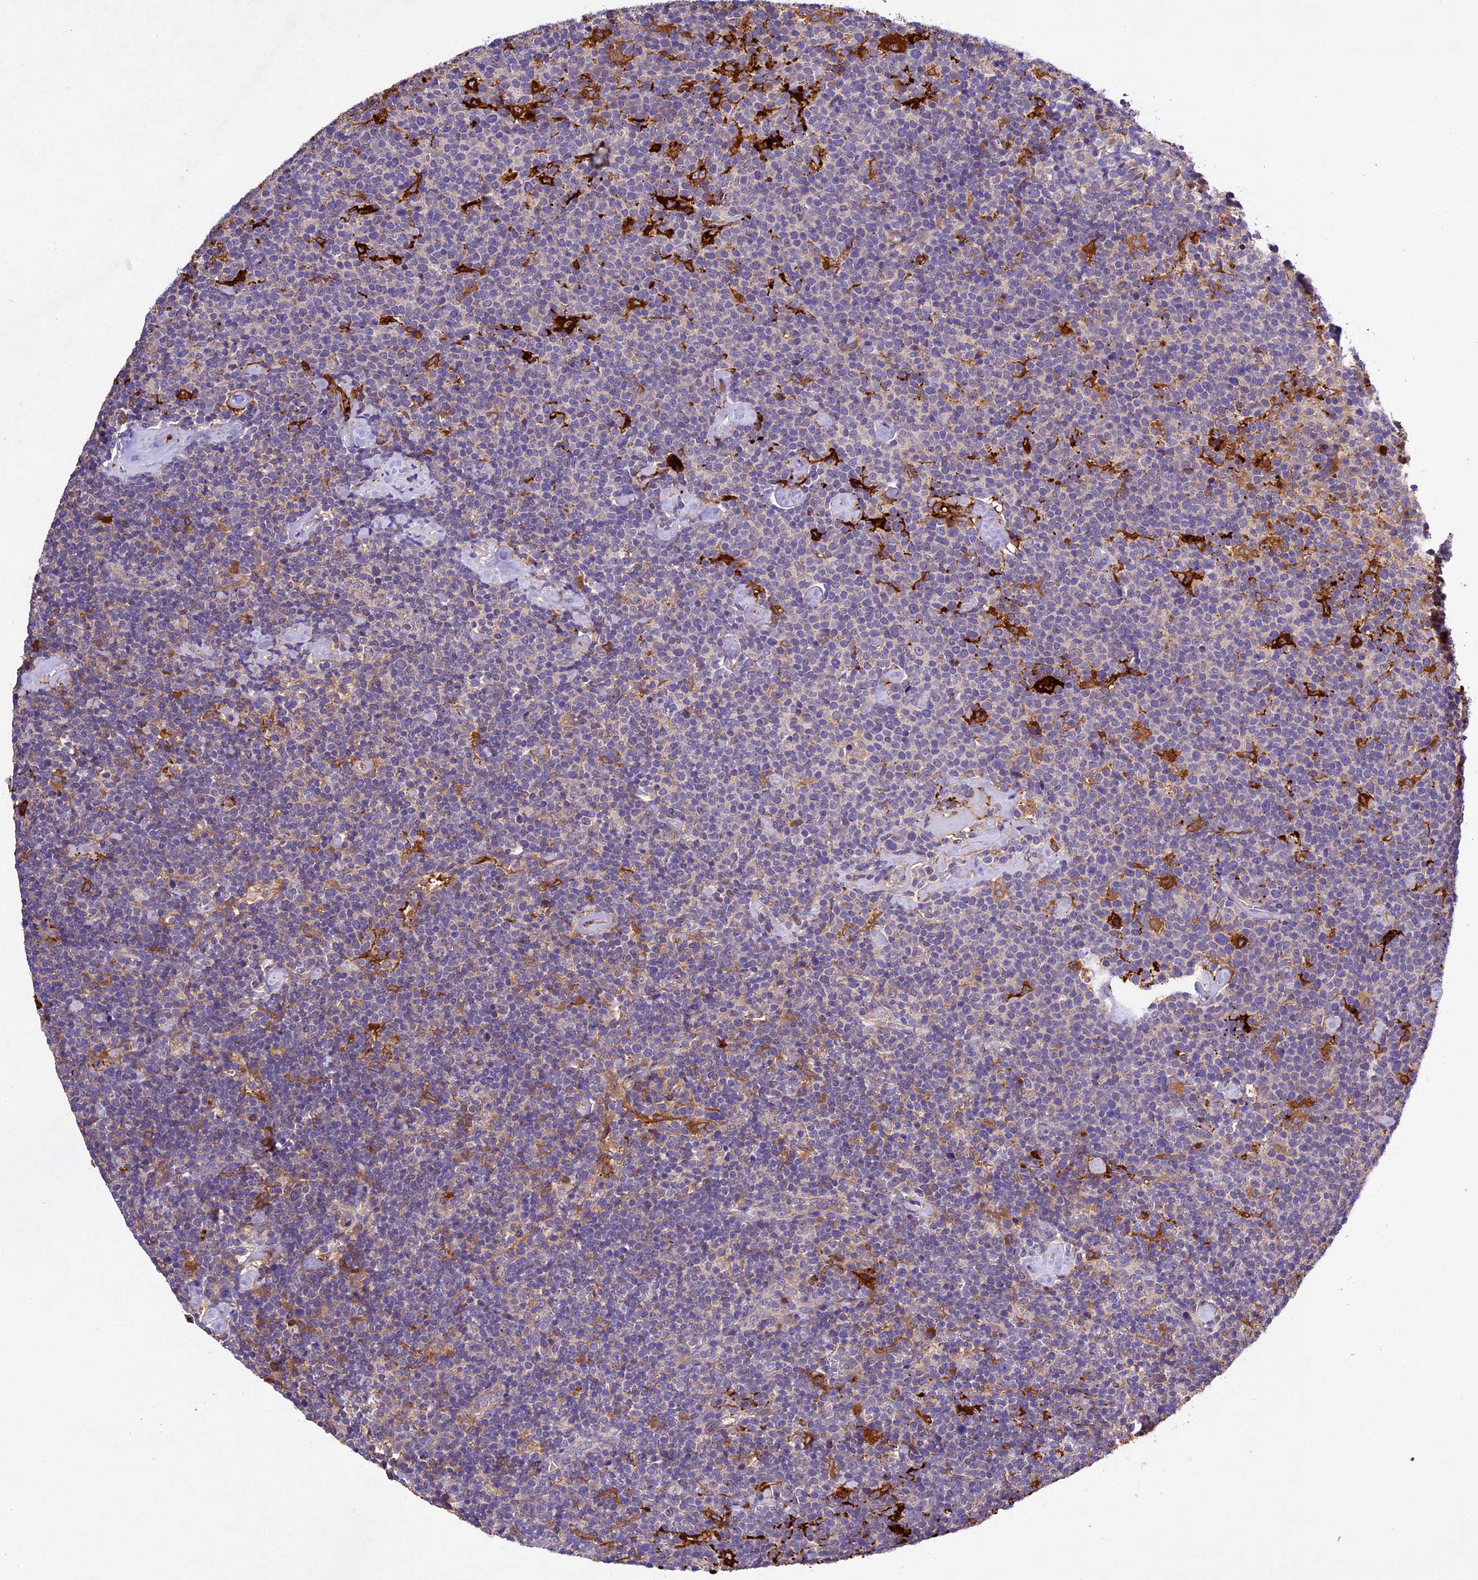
{"staining": {"intensity": "negative", "quantity": "none", "location": "none"}, "tissue": "lymphoma", "cell_type": "Tumor cells", "image_type": "cancer", "snomed": [{"axis": "morphology", "description": "Malignant lymphoma, non-Hodgkin's type, High grade"}, {"axis": "topography", "description": "Lymph node"}], "caption": "IHC image of neoplastic tissue: human malignant lymphoma, non-Hodgkin's type (high-grade) stained with DAB (3,3'-diaminobenzidine) shows no significant protein staining in tumor cells.", "gene": "CILP2", "patient": {"sex": "male", "age": 61}}